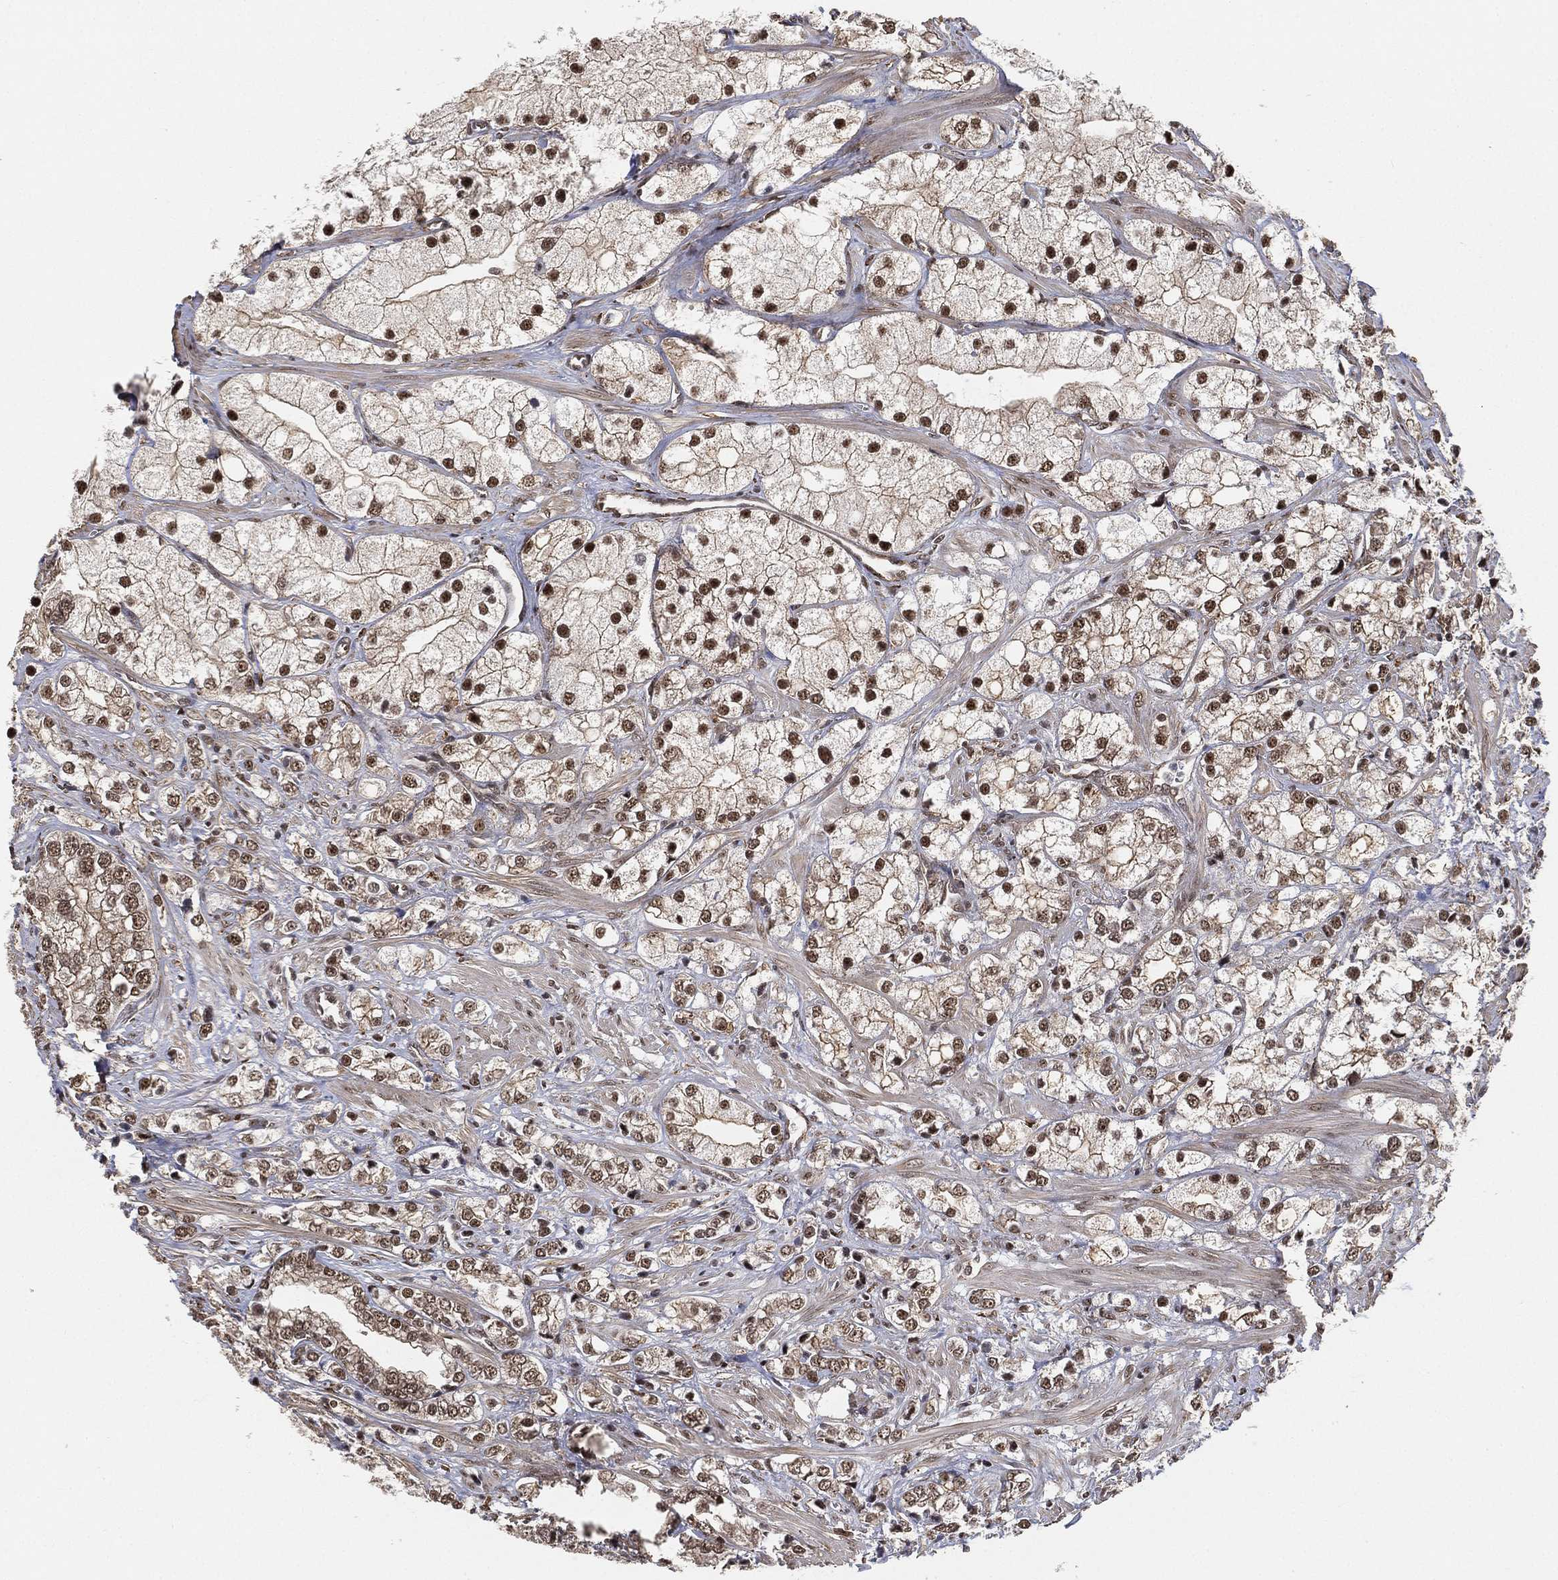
{"staining": {"intensity": "strong", "quantity": ">75%", "location": "nuclear"}, "tissue": "prostate cancer", "cell_type": "Tumor cells", "image_type": "cancer", "snomed": [{"axis": "morphology", "description": "Adenocarcinoma, NOS"}, {"axis": "topography", "description": "Prostate and seminal vesicle, NOS"}, {"axis": "topography", "description": "Prostate"}], "caption": "Adenocarcinoma (prostate) tissue reveals strong nuclear staining in approximately >75% of tumor cells The staining is performed using DAB (3,3'-diaminobenzidine) brown chromogen to label protein expression. The nuclei are counter-stained blue using hematoxylin.", "gene": "RSRC2", "patient": {"sex": "male", "age": 79}}